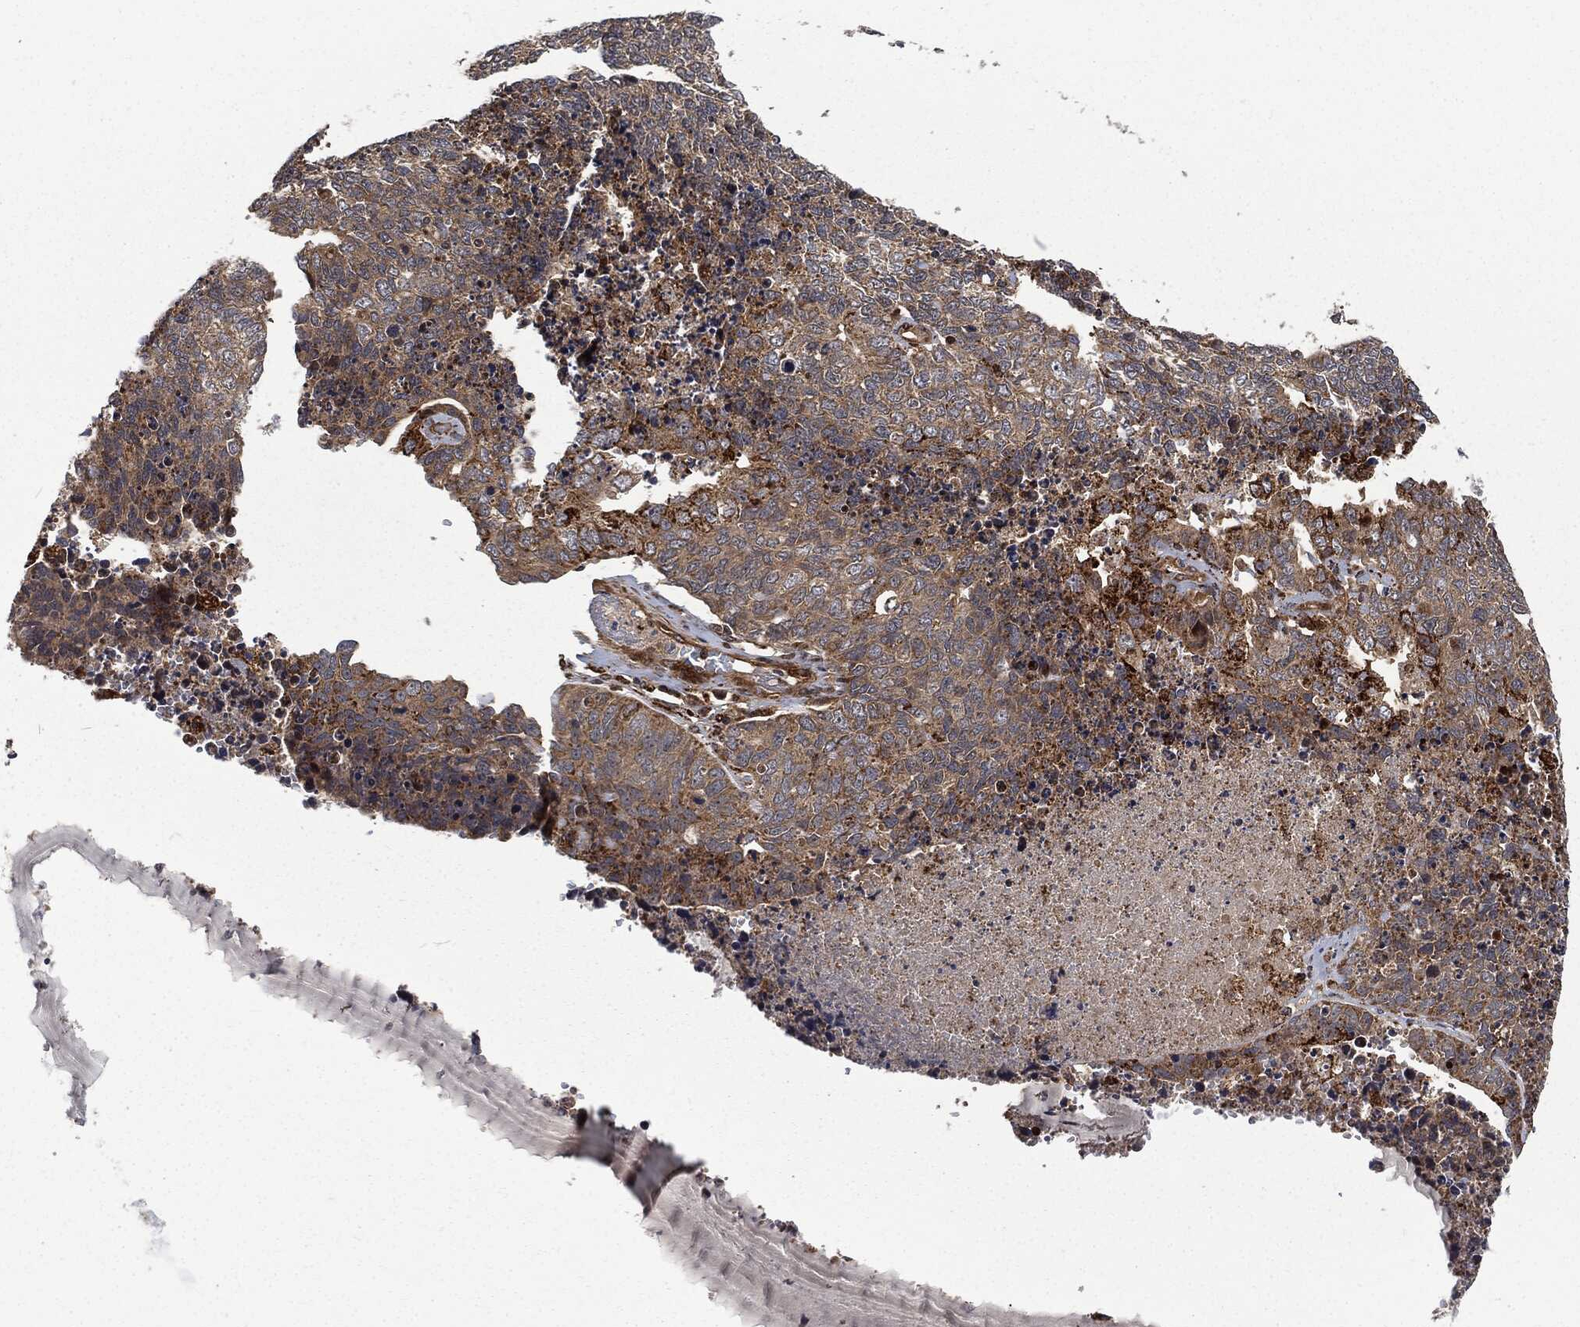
{"staining": {"intensity": "moderate", "quantity": "<25%", "location": "cytoplasmic/membranous"}, "tissue": "cervical cancer", "cell_type": "Tumor cells", "image_type": "cancer", "snomed": [{"axis": "morphology", "description": "Squamous cell carcinoma, NOS"}, {"axis": "topography", "description": "Cervix"}], "caption": "The histopathology image demonstrates staining of squamous cell carcinoma (cervical), revealing moderate cytoplasmic/membranous protein expression (brown color) within tumor cells.", "gene": "RFTN1", "patient": {"sex": "female", "age": 63}}